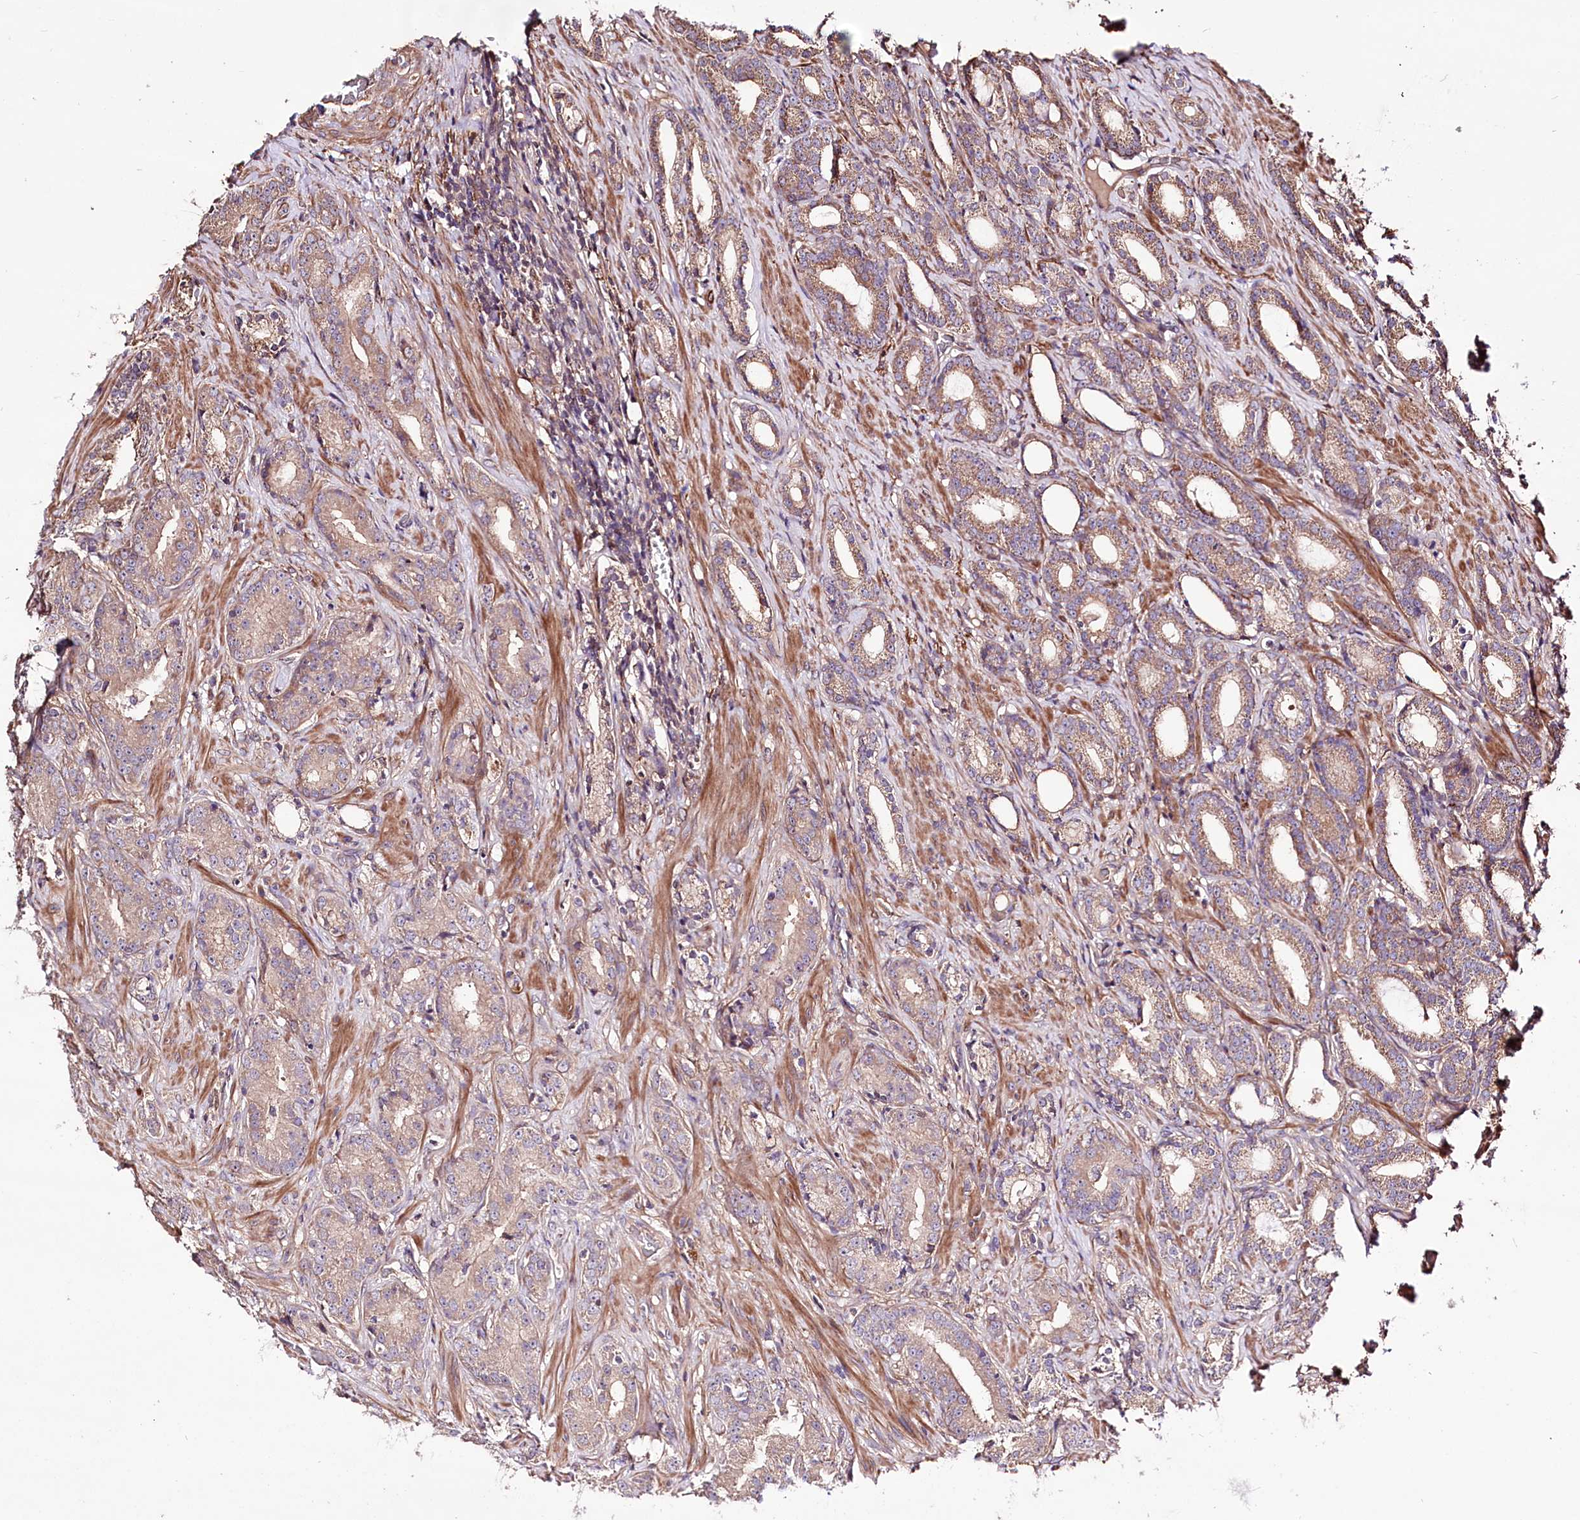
{"staining": {"intensity": "weak", "quantity": ">75%", "location": "cytoplasmic/membranous"}, "tissue": "prostate cancer", "cell_type": "Tumor cells", "image_type": "cancer", "snomed": [{"axis": "morphology", "description": "Adenocarcinoma, Low grade"}, {"axis": "topography", "description": "Prostate"}], "caption": "A photomicrograph of human prostate cancer (adenocarcinoma (low-grade)) stained for a protein reveals weak cytoplasmic/membranous brown staining in tumor cells.", "gene": "WWC1", "patient": {"sex": "male", "age": 71}}